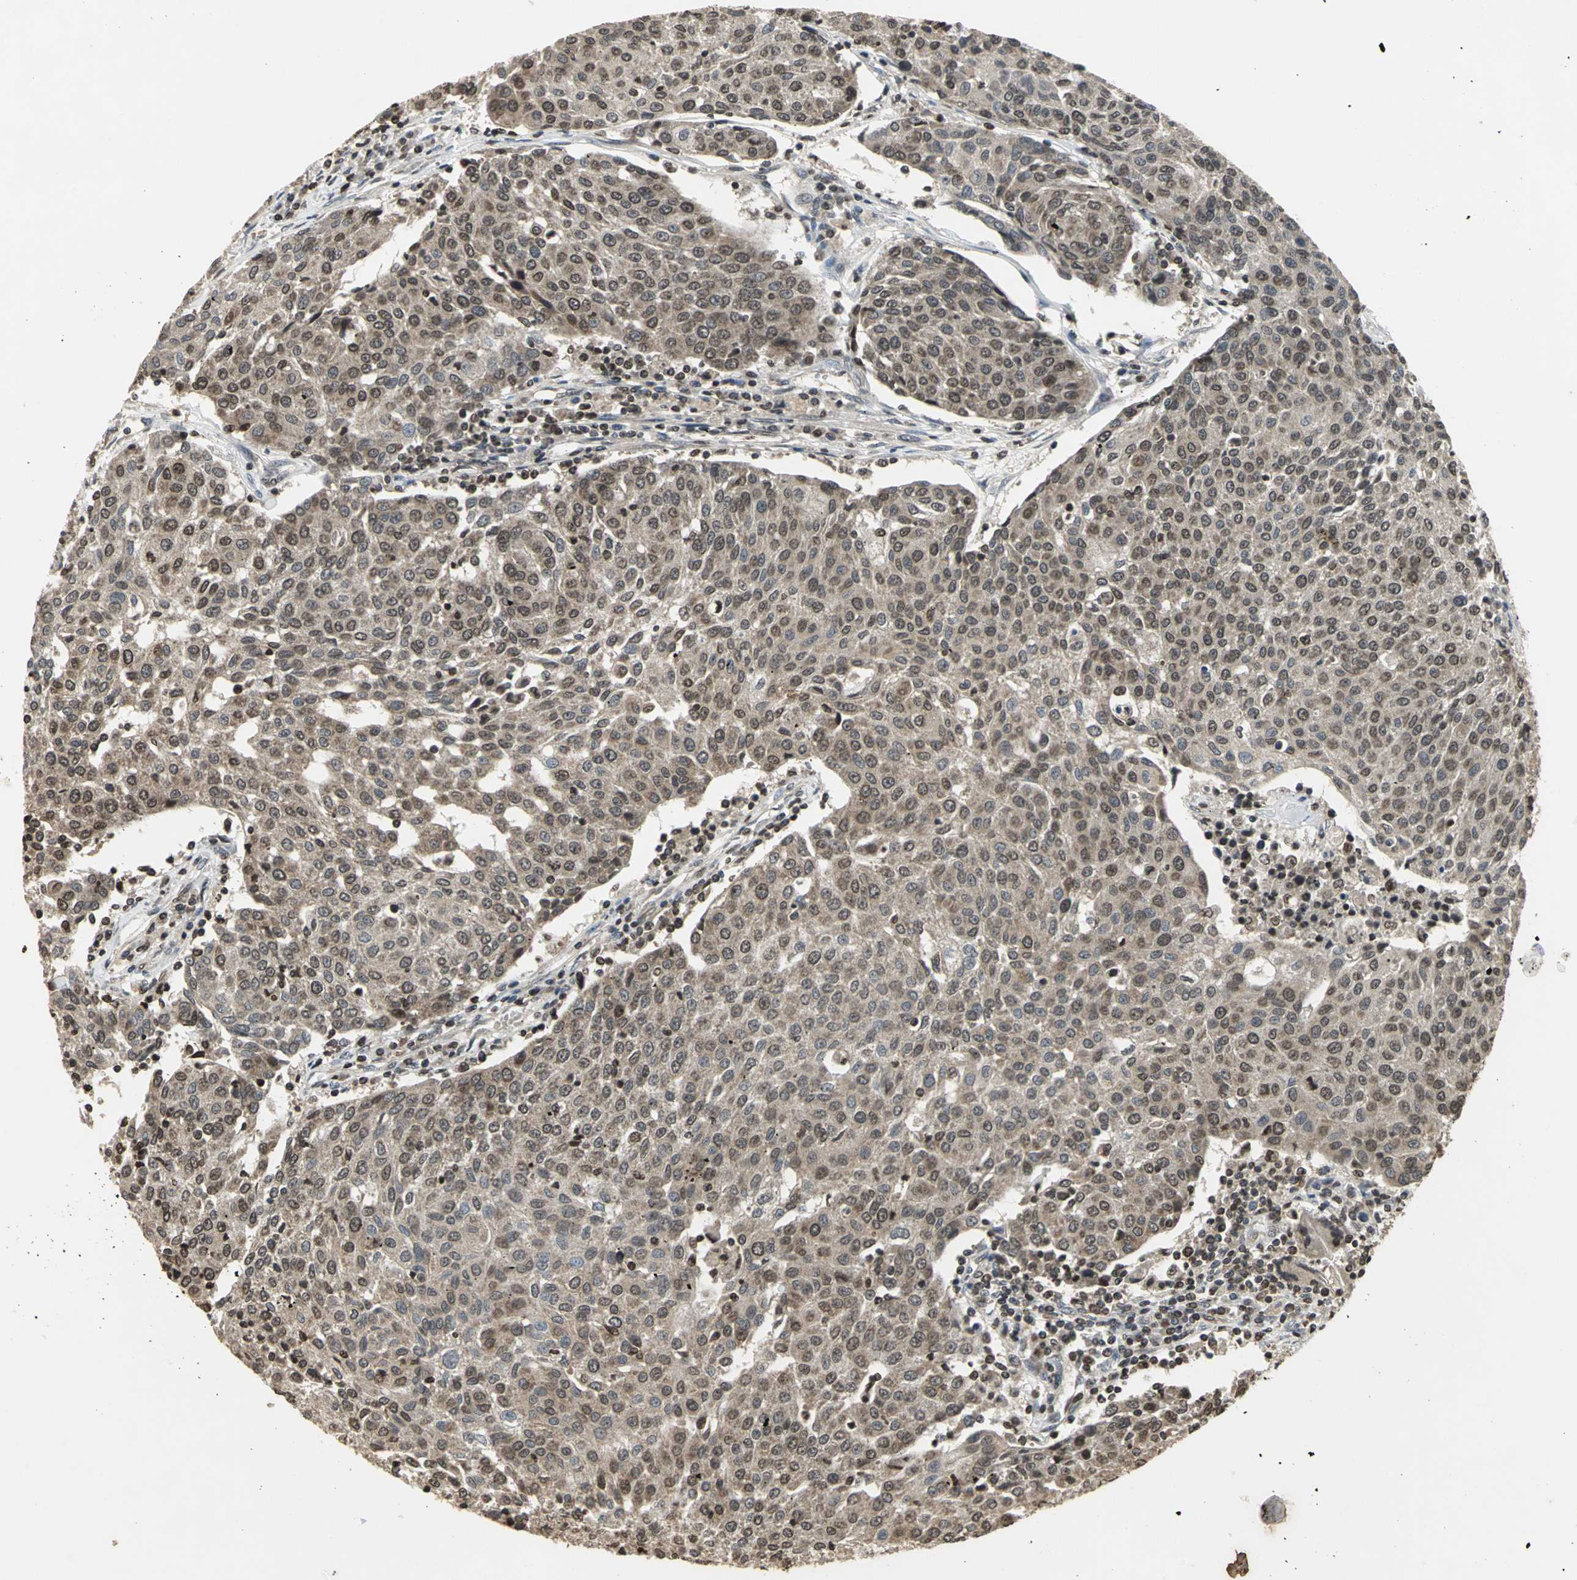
{"staining": {"intensity": "moderate", "quantity": ">75%", "location": "cytoplasmic/membranous,nuclear"}, "tissue": "urothelial cancer", "cell_type": "Tumor cells", "image_type": "cancer", "snomed": [{"axis": "morphology", "description": "Urothelial carcinoma, High grade"}, {"axis": "topography", "description": "Urinary bladder"}], "caption": "IHC of high-grade urothelial carcinoma displays medium levels of moderate cytoplasmic/membranous and nuclear positivity in approximately >75% of tumor cells. The protein of interest is shown in brown color, while the nuclei are stained blue.", "gene": "AHR", "patient": {"sex": "female", "age": 85}}